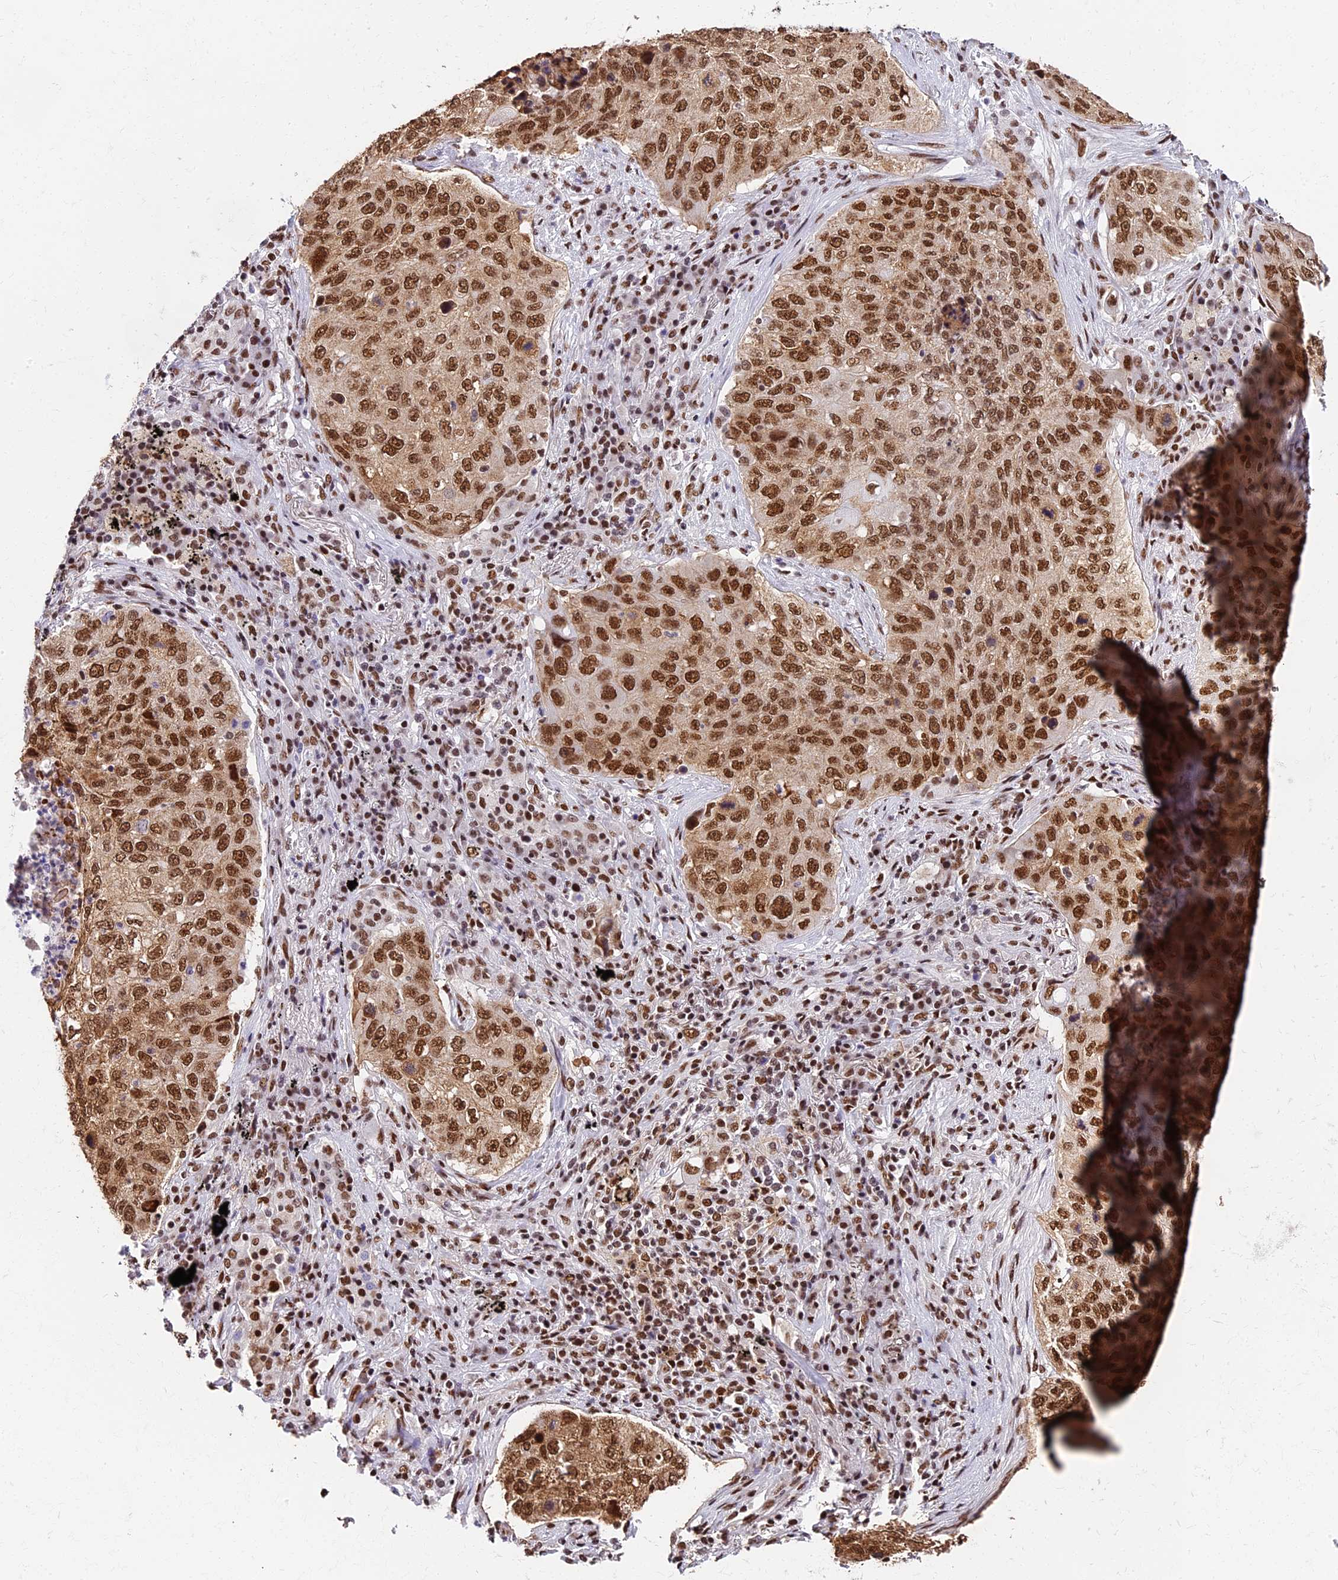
{"staining": {"intensity": "strong", "quantity": ">75%", "location": "nuclear"}, "tissue": "lung cancer", "cell_type": "Tumor cells", "image_type": "cancer", "snomed": [{"axis": "morphology", "description": "Squamous cell carcinoma, NOS"}, {"axis": "topography", "description": "Lung"}], "caption": "This image demonstrates lung cancer (squamous cell carcinoma) stained with immunohistochemistry (IHC) to label a protein in brown. The nuclear of tumor cells show strong positivity for the protein. Nuclei are counter-stained blue.", "gene": "SBNO1", "patient": {"sex": "female", "age": 63}}